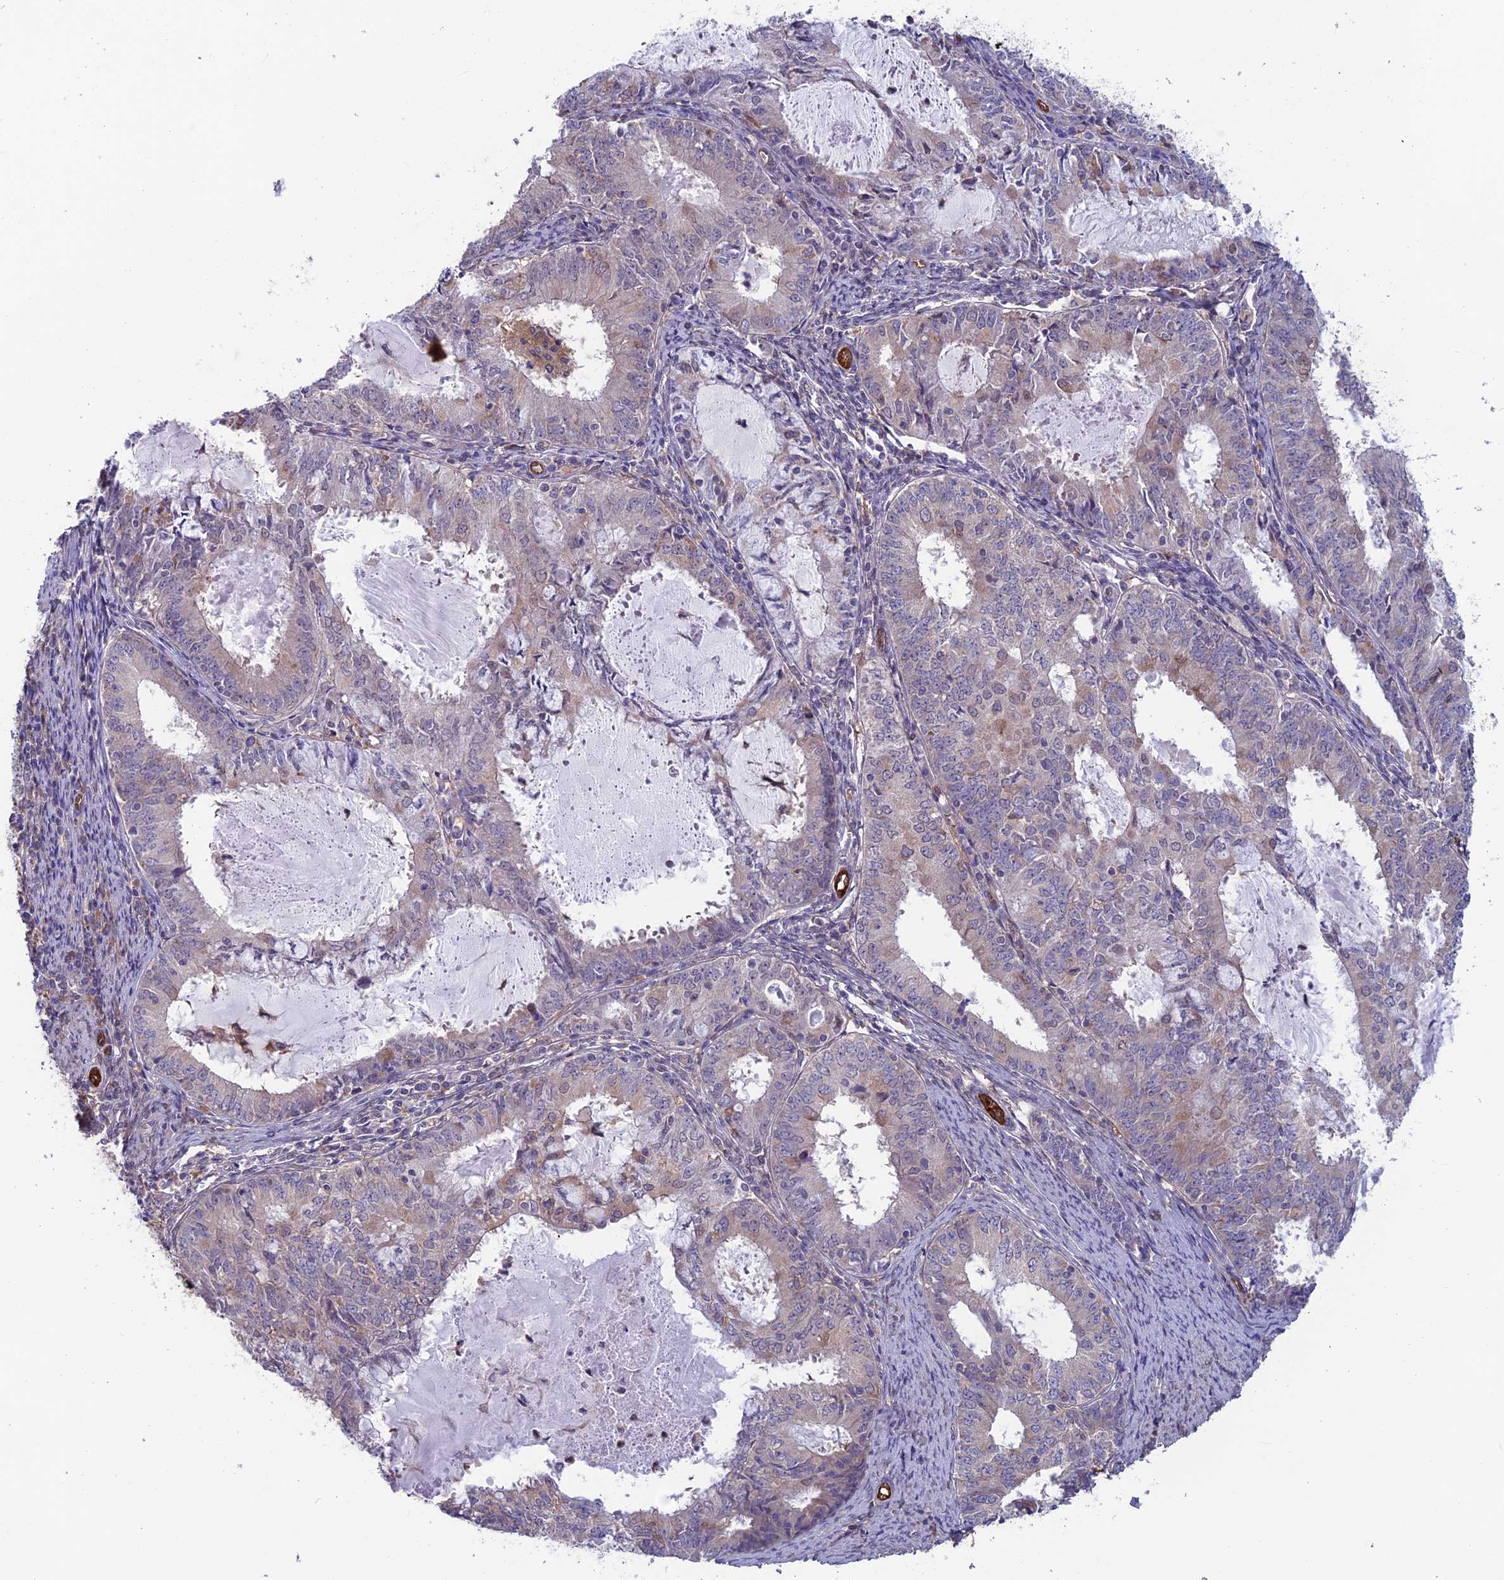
{"staining": {"intensity": "weak", "quantity": "<25%", "location": "cytoplasmic/membranous"}, "tissue": "endometrial cancer", "cell_type": "Tumor cells", "image_type": "cancer", "snomed": [{"axis": "morphology", "description": "Adenocarcinoma, NOS"}, {"axis": "topography", "description": "Endometrium"}], "caption": "The immunohistochemistry (IHC) micrograph has no significant positivity in tumor cells of endometrial cancer tissue. (DAB (3,3'-diaminobenzidine) IHC, high magnification).", "gene": "MAST2", "patient": {"sex": "female", "age": 57}}